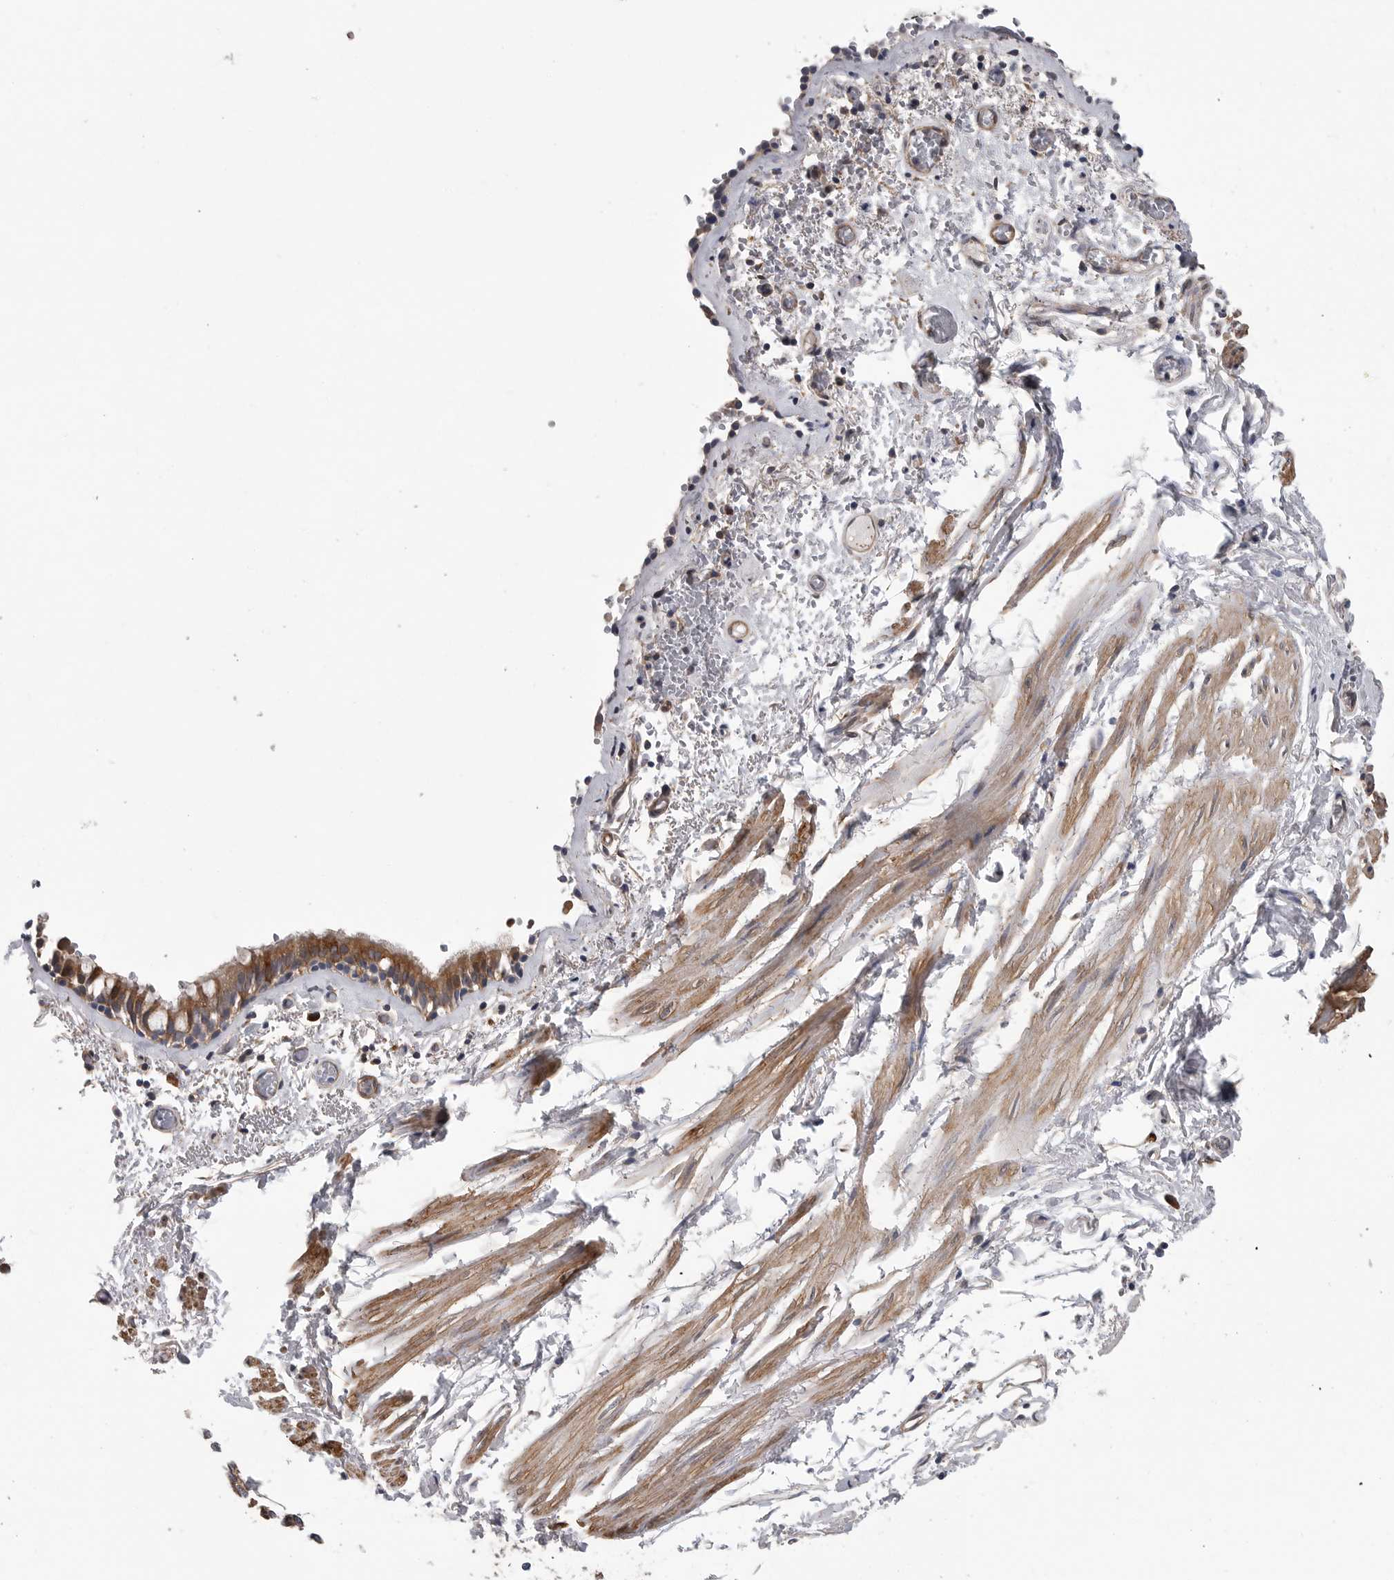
{"staining": {"intensity": "moderate", "quantity": ">75%", "location": "cytoplasmic/membranous"}, "tissue": "bronchus", "cell_type": "Respiratory epithelial cells", "image_type": "normal", "snomed": [{"axis": "morphology", "description": "Normal tissue, NOS"}, {"axis": "topography", "description": "Bronchus"}, {"axis": "topography", "description": "Lung"}], "caption": "This is a photomicrograph of immunohistochemistry (IHC) staining of normal bronchus, which shows moderate expression in the cytoplasmic/membranous of respiratory epithelial cells.", "gene": "OXR1", "patient": {"sex": "male", "age": 56}}